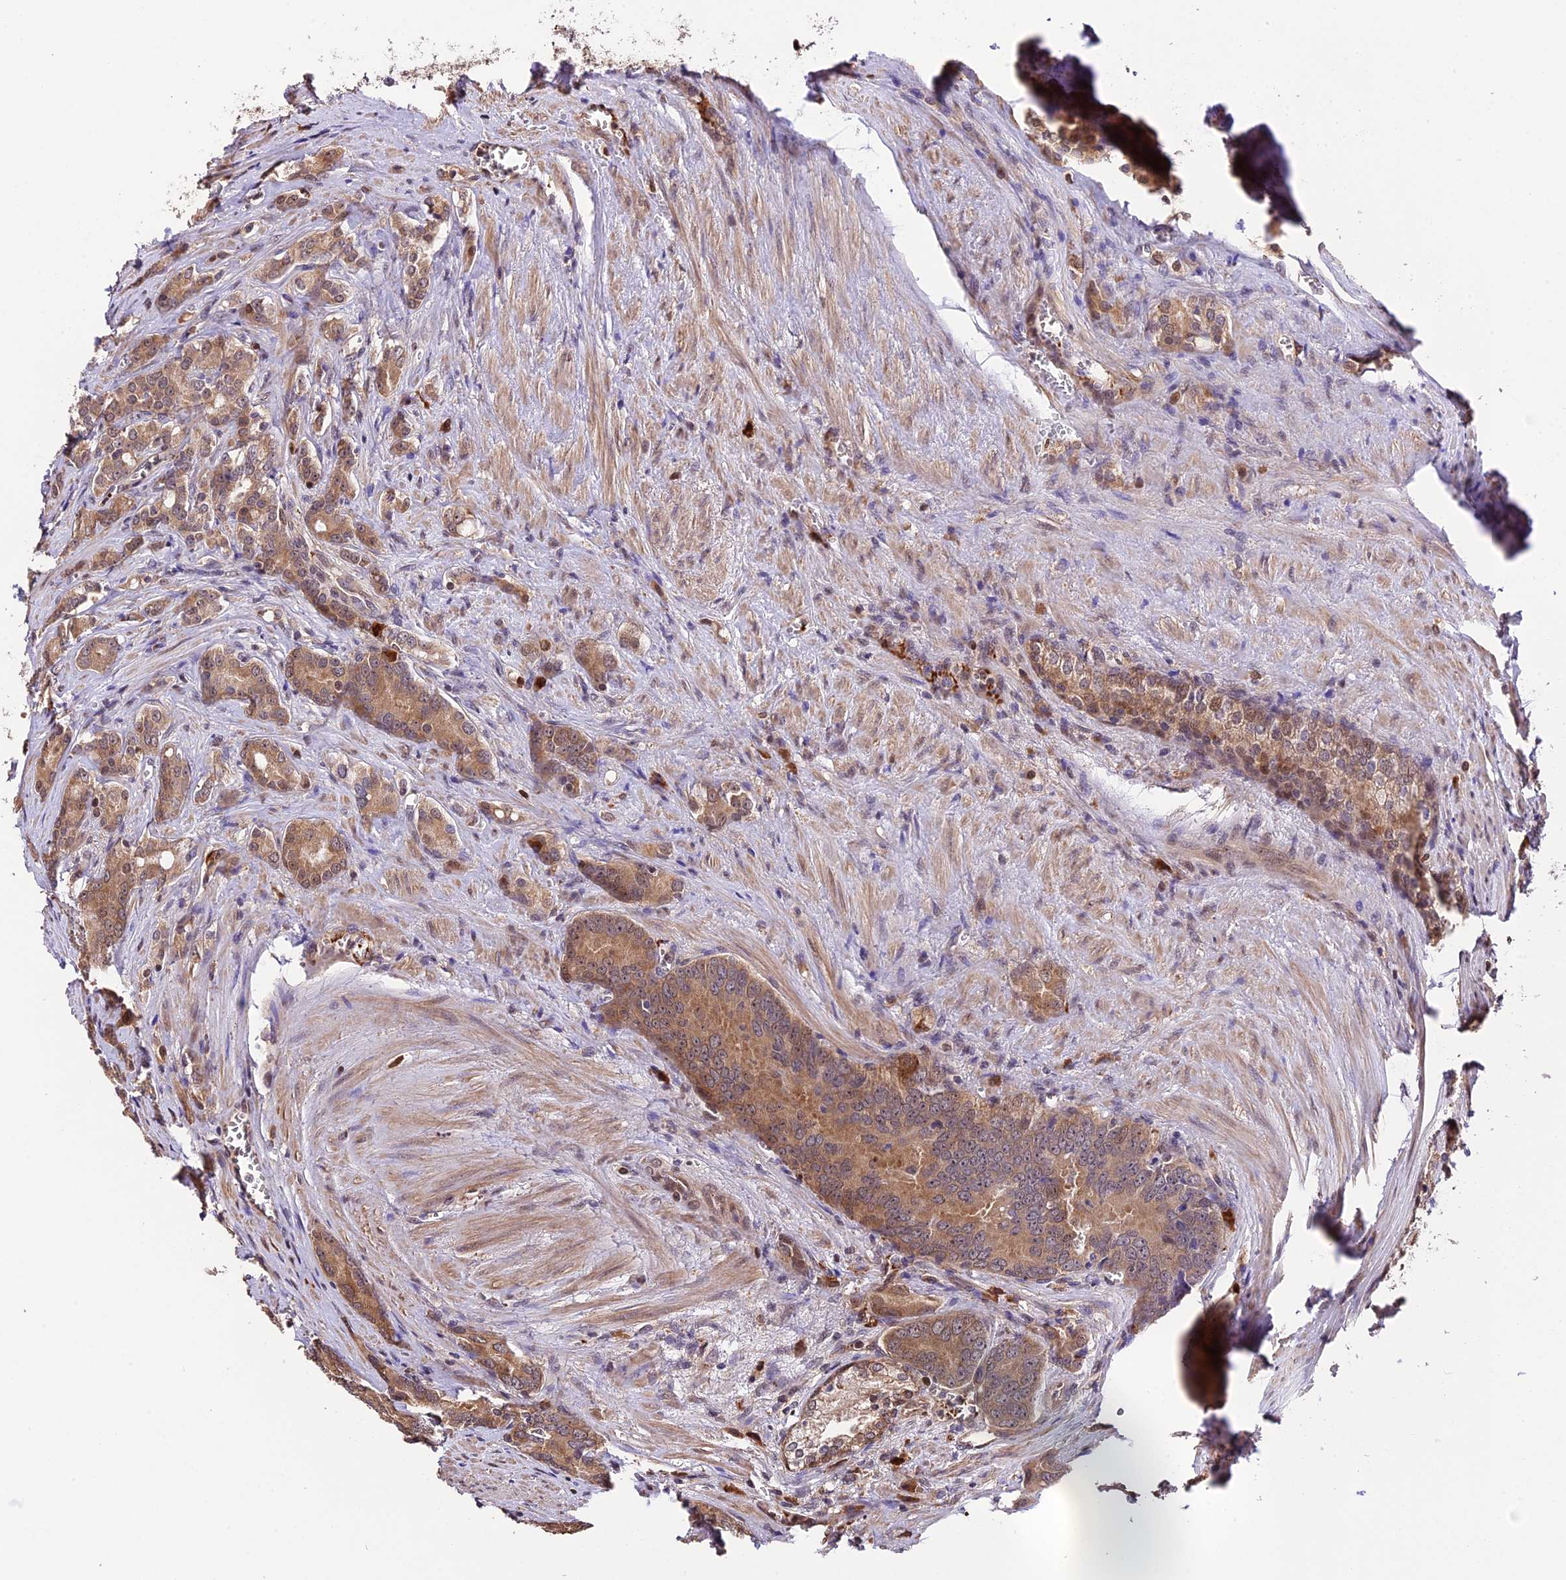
{"staining": {"intensity": "moderate", "quantity": ">75%", "location": "cytoplasmic/membranous"}, "tissue": "prostate cancer", "cell_type": "Tumor cells", "image_type": "cancer", "snomed": [{"axis": "morphology", "description": "Adenocarcinoma, High grade"}, {"axis": "topography", "description": "Prostate"}], "caption": "This is an image of immunohistochemistry staining of prostate cancer, which shows moderate staining in the cytoplasmic/membranous of tumor cells.", "gene": "HERPUD1", "patient": {"sex": "male", "age": 72}}